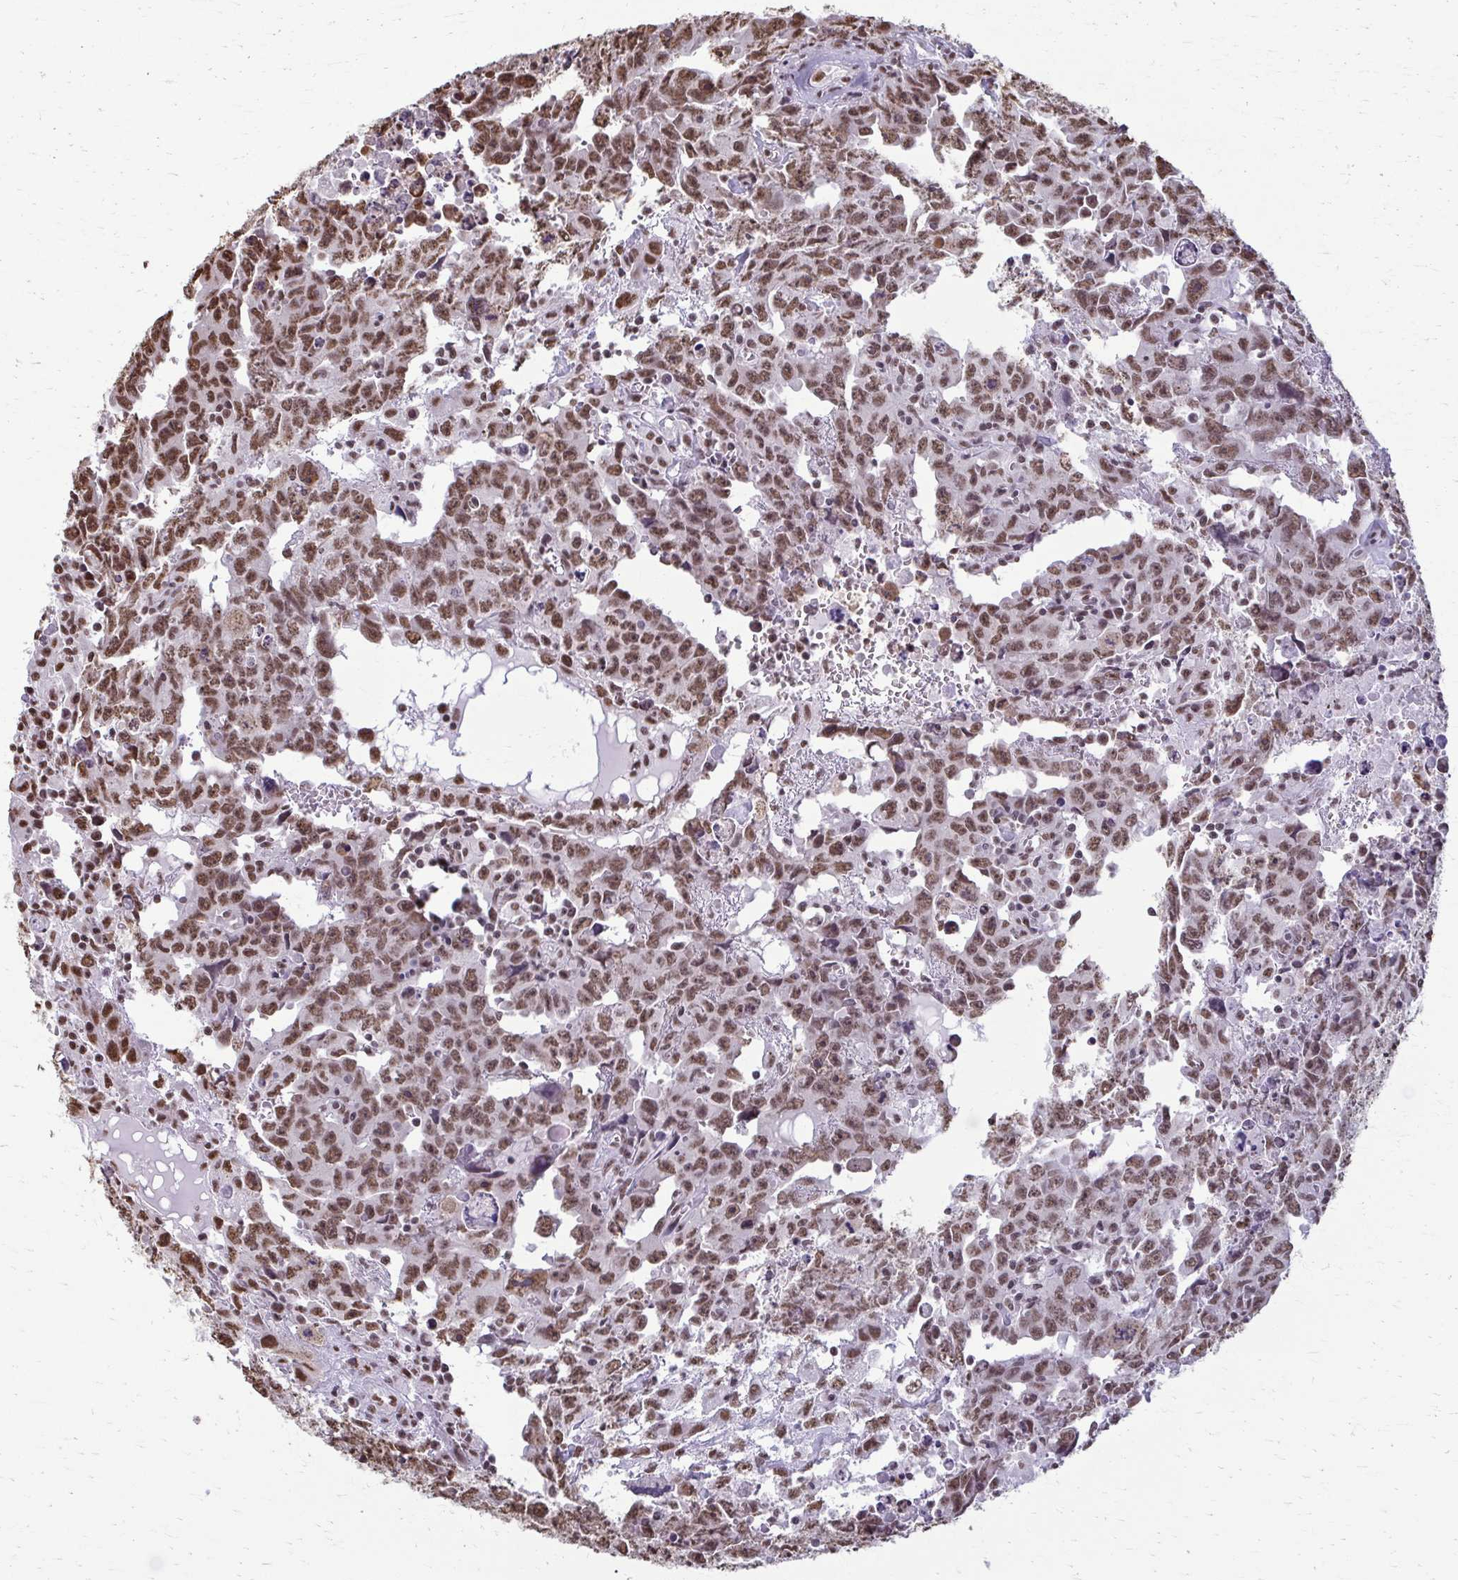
{"staining": {"intensity": "moderate", "quantity": ">75%", "location": "nuclear"}, "tissue": "testis cancer", "cell_type": "Tumor cells", "image_type": "cancer", "snomed": [{"axis": "morphology", "description": "Carcinoma, Embryonal, NOS"}, {"axis": "topography", "description": "Testis"}], "caption": "The micrograph shows a brown stain indicating the presence of a protein in the nuclear of tumor cells in testis cancer.", "gene": "SNRPA", "patient": {"sex": "male", "age": 22}}